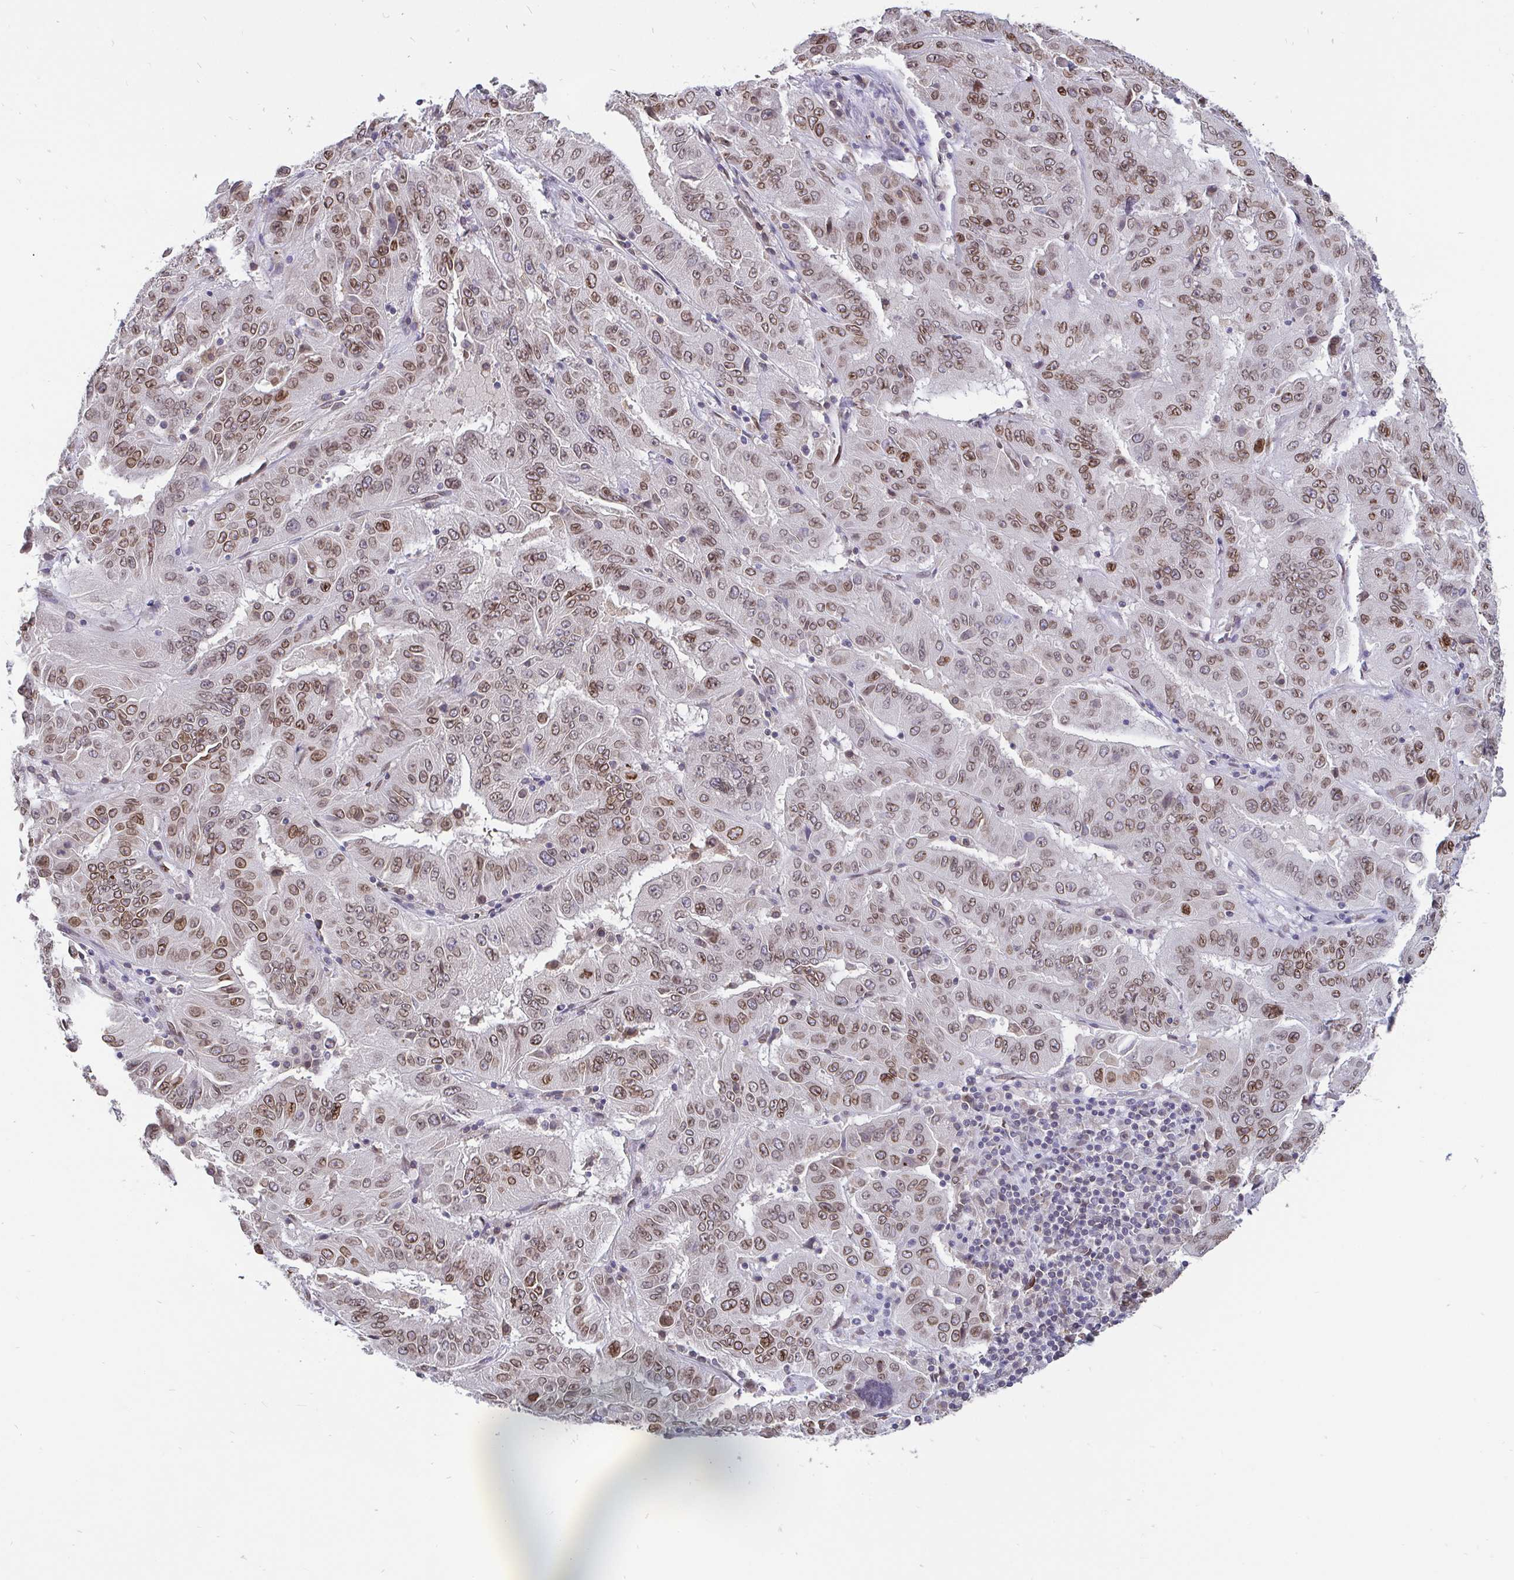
{"staining": {"intensity": "moderate", "quantity": ">75%", "location": "cytoplasmic/membranous,nuclear"}, "tissue": "pancreatic cancer", "cell_type": "Tumor cells", "image_type": "cancer", "snomed": [{"axis": "morphology", "description": "Adenocarcinoma, NOS"}, {"axis": "topography", "description": "Pancreas"}], "caption": "Pancreatic adenocarcinoma stained with DAB (3,3'-diaminobenzidine) immunohistochemistry shows medium levels of moderate cytoplasmic/membranous and nuclear expression in about >75% of tumor cells.", "gene": "EMD", "patient": {"sex": "male", "age": 63}}